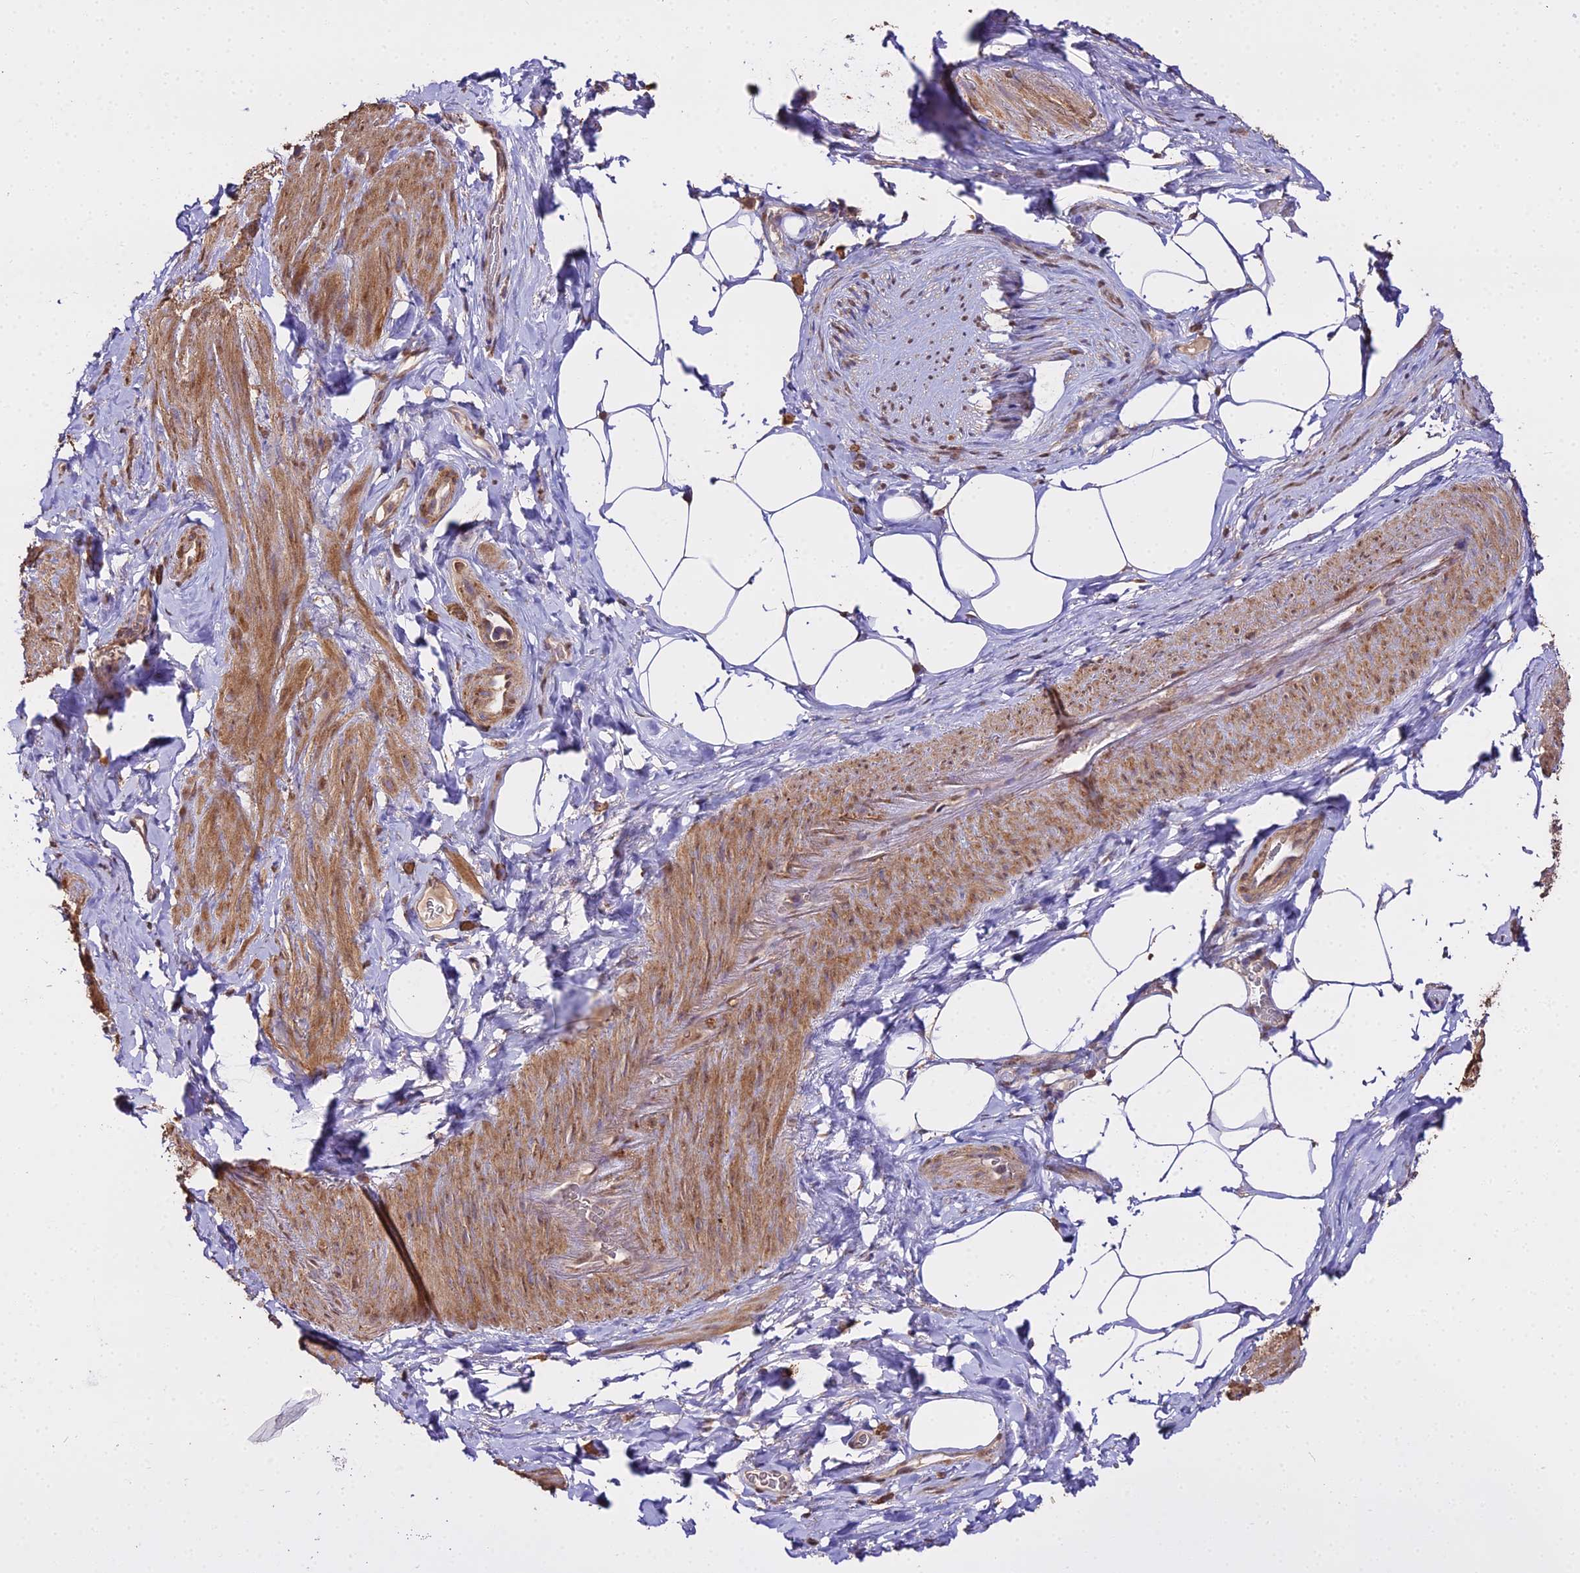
{"staining": {"intensity": "moderate", "quantity": "25%-75%", "location": "cytoplasmic/membranous"}, "tissue": "smooth muscle", "cell_type": "Smooth muscle cells", "image_type": "normal", "snomed": [{"axis": "morphology", "description": "Normal tissue, NOS"}, {"axis": "topography", "description": "Smooth muscle"}, {"axis": "topography", "description": "Peripheral nerve tissue"}], "caption": "Human smooth muscle stained with a brown dye demonstrates moderate cytoplasmic/membranous positive staining in approximately 25%-75% of smooth muscle cells.", "gene": "METTL13", "patient": {"sex": "male", "age": 69}}